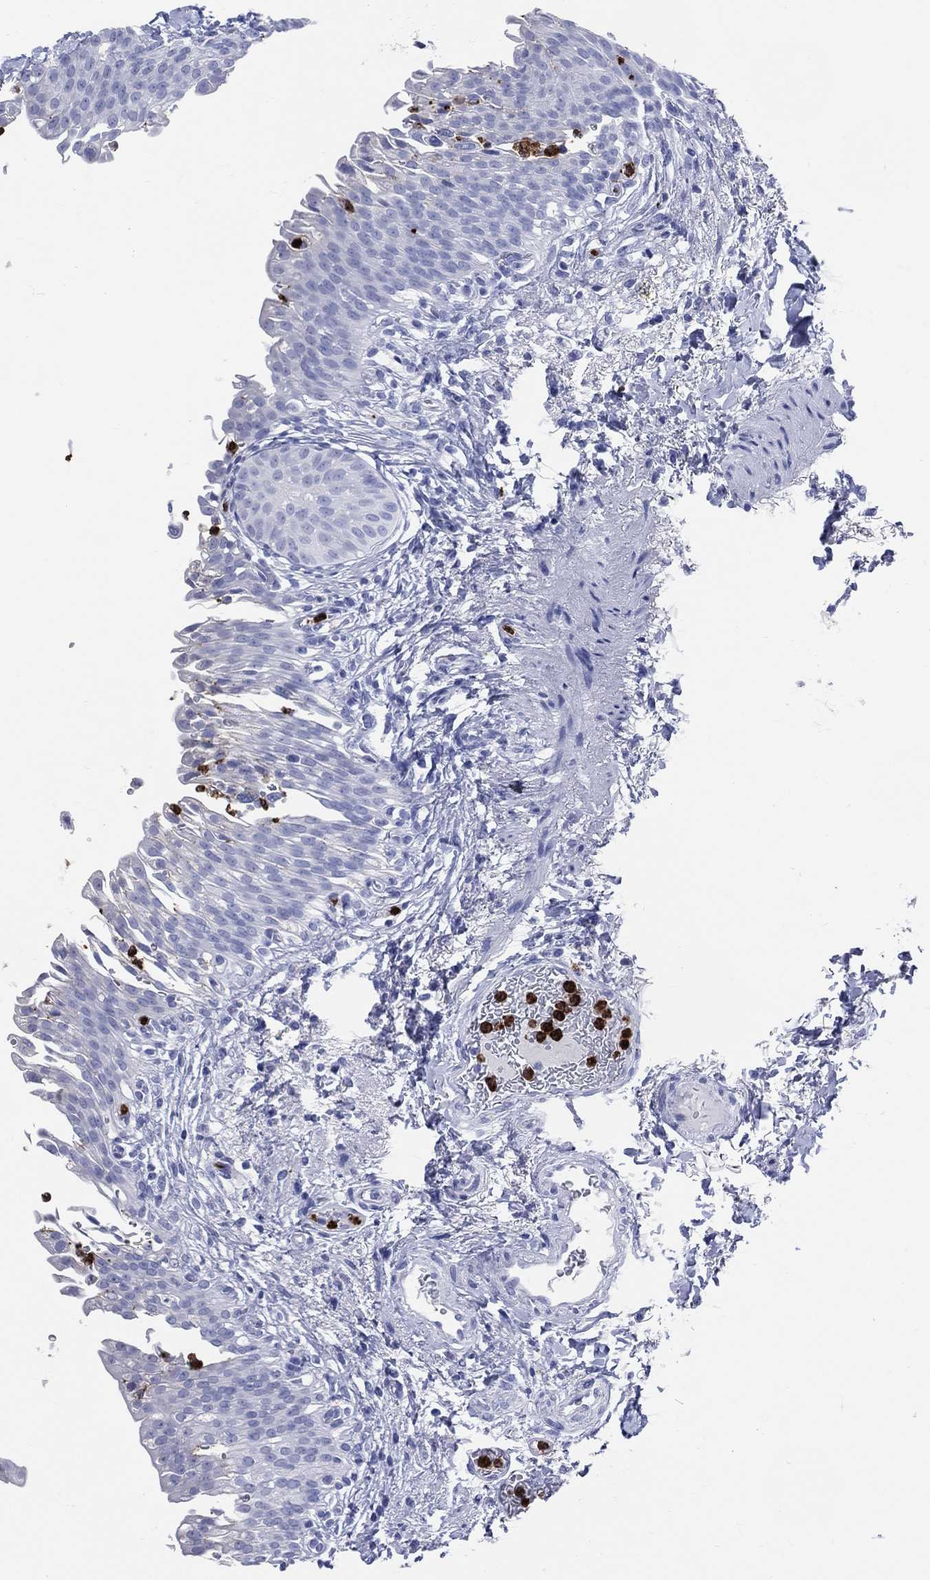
{"staining": {"intensity": "negative", "quantity": "none", "location": "none"}, "tissue": "urinary bladder", "cell_type": "Urothelial cells", "image_type": "normal", "snomed": [{"axis": "morphology", "description": "Normal tissue, NOS"}, {"axis": "topography", "description": "Urinary bladder"}], "caption": "Immunohistochemistry histopathology image of unremarkable urinary bladder: urinary bladder stained with DAB (3,3'-diaminobenzidine) demonstrates no significant protein staining in urothelial cells.", "gene": "PGLYRP1", "patient": {"sex": "female", "age": 60}}